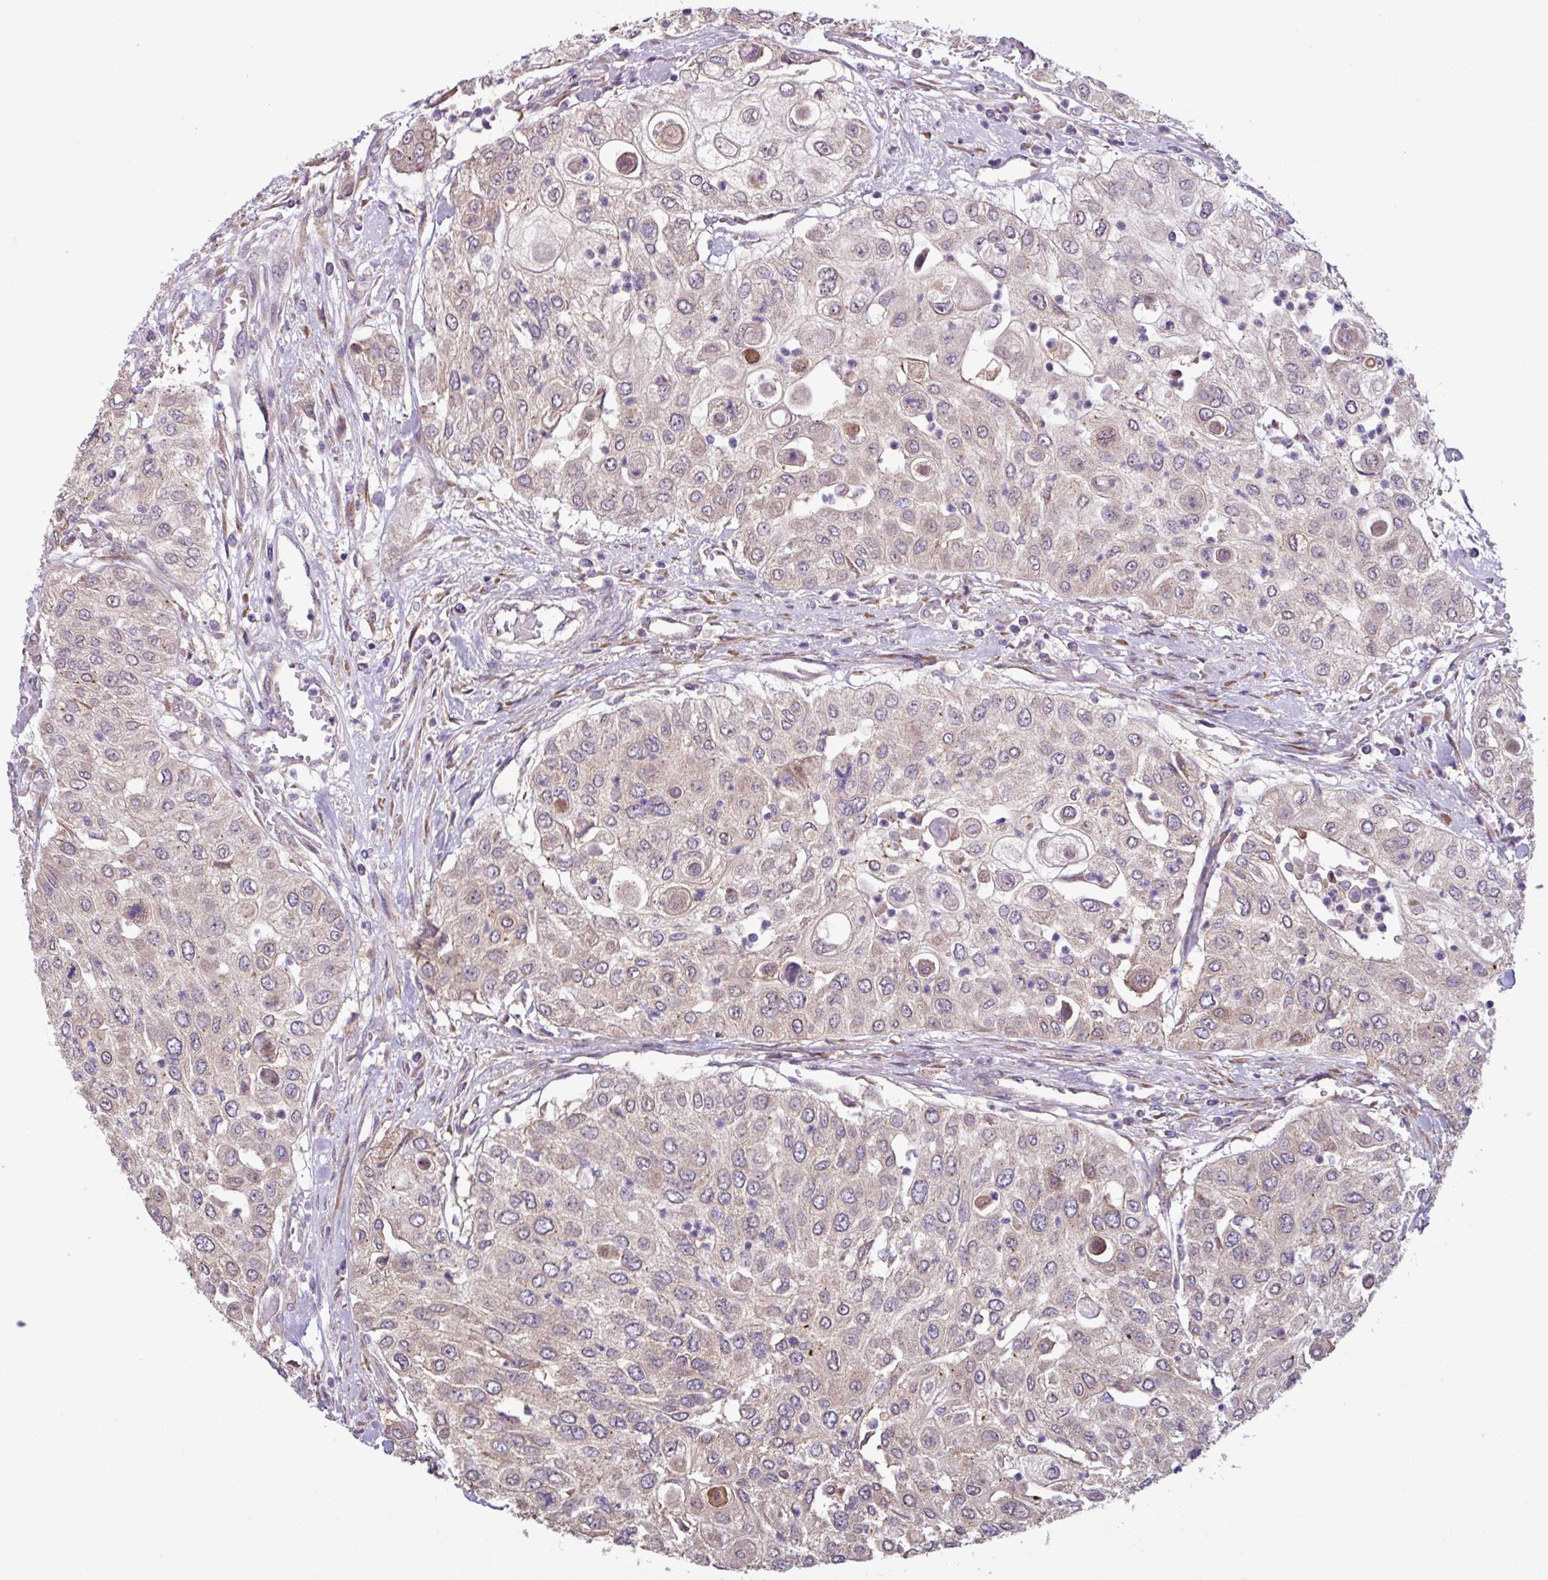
{"staining": {"intensity": "weak", "quantity": ">75%", "location": "cytoplasmic/membranous"}, "tissue": "urothelial cancer", "cell_type": "Tumor cells", "image_type": "cancer", "snomed": [{"axis": "morphology", "description": "Urothelial carcinoma, High grade"}, {"axis": "topography", "description": "Urinary bladder"}], "caption": "Immunohistochemistry (IHC) histopathology image of neoplastic tissue: human high-grade urothelial carcinoma stained using IHC demonstrates low levels of weak protein expression localized specifically in the cytoplasmic/membranous of tumor cells, appearing as a cytoplasmic/membranous brown color.", "gene": "C20orf27", "patient": {"sex": "female", "age": 79}}